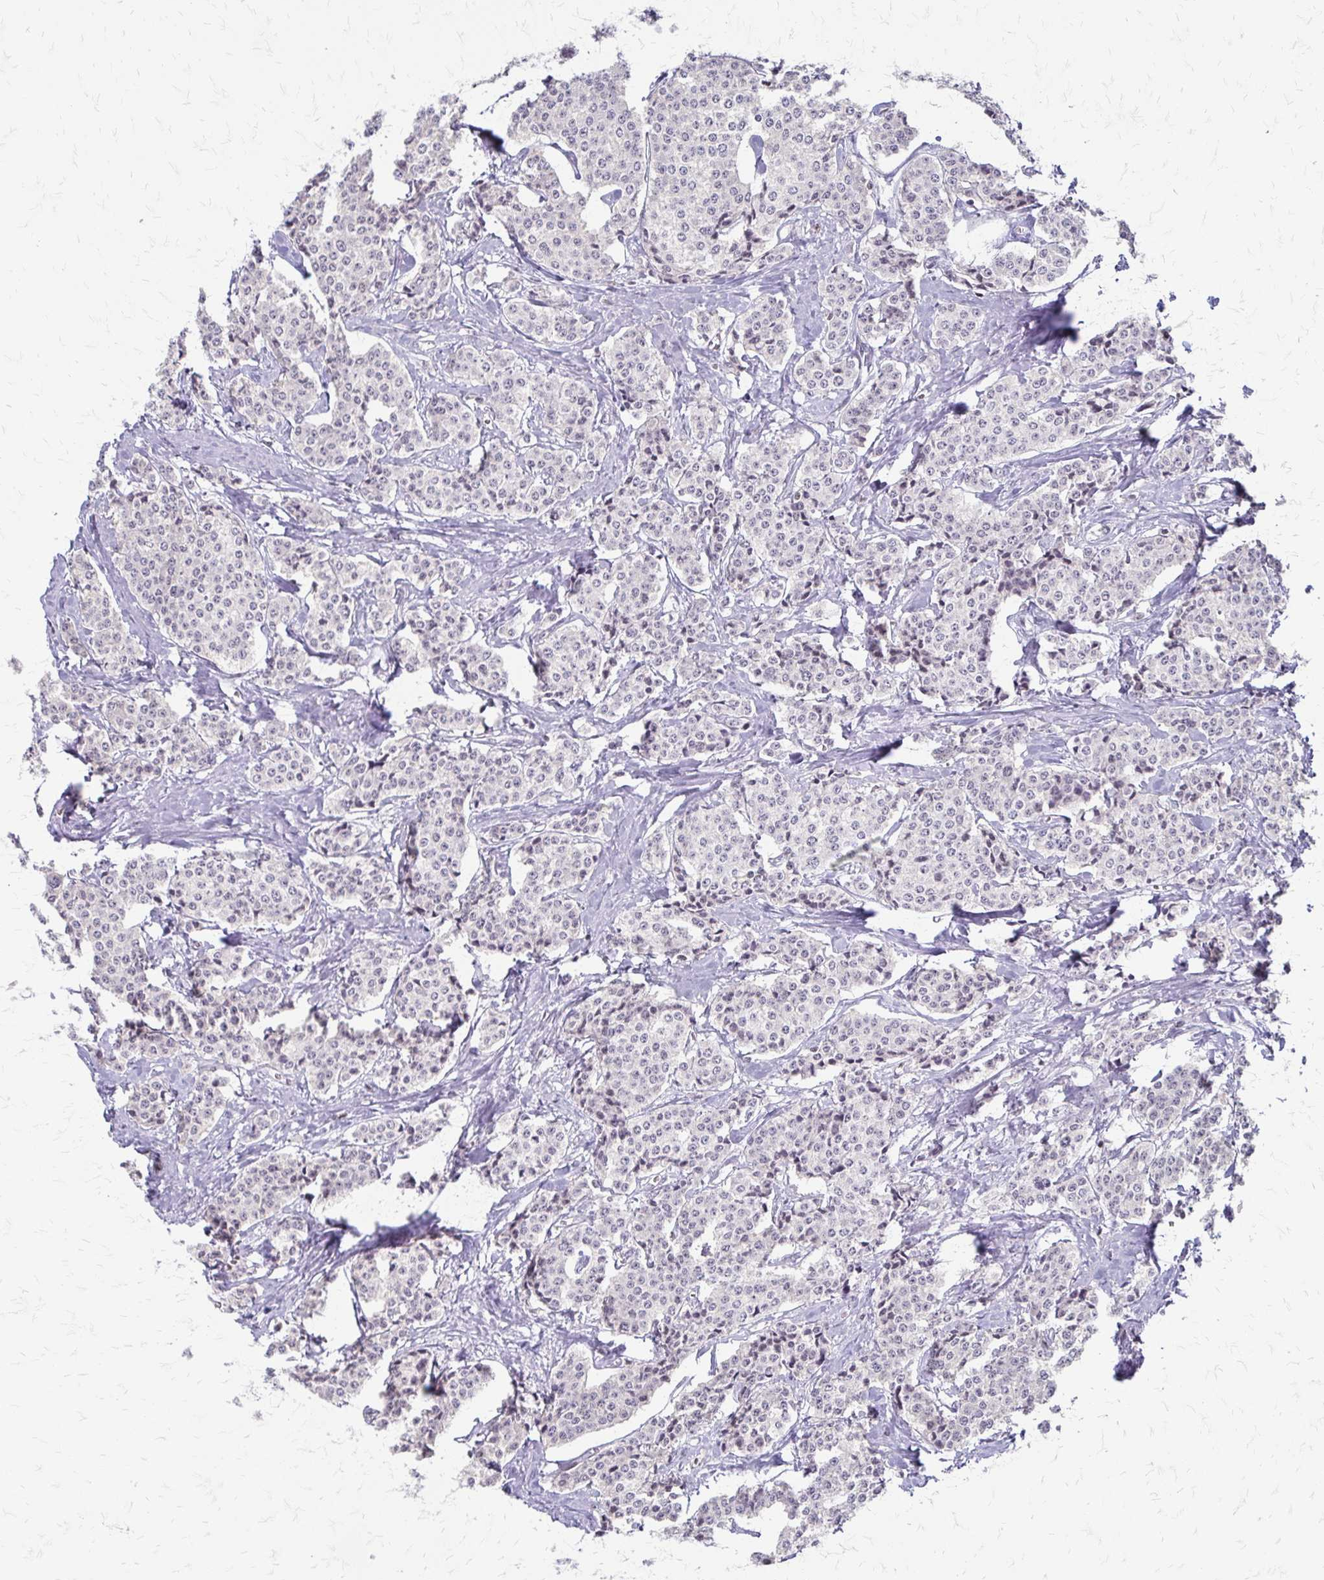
{"staining": {"intensity": "weak", "quantity": "<25%", "location": "nuclear"}, "tissue": "carcinoid", "cell_type": "Tumor cells", "image_type": "cancer", "snomed": [{"axis": "morphology", "description": "Carcinoid, malignant, NOS"}, {"axis": "topography", "description": "Small intestine"}], "caption": "Immunohistochemistry (IHC) of human carcinoid reveals no positivity in tumor cells.", "gene": "EED", "patient": {"sex": "female", "age": 64}}